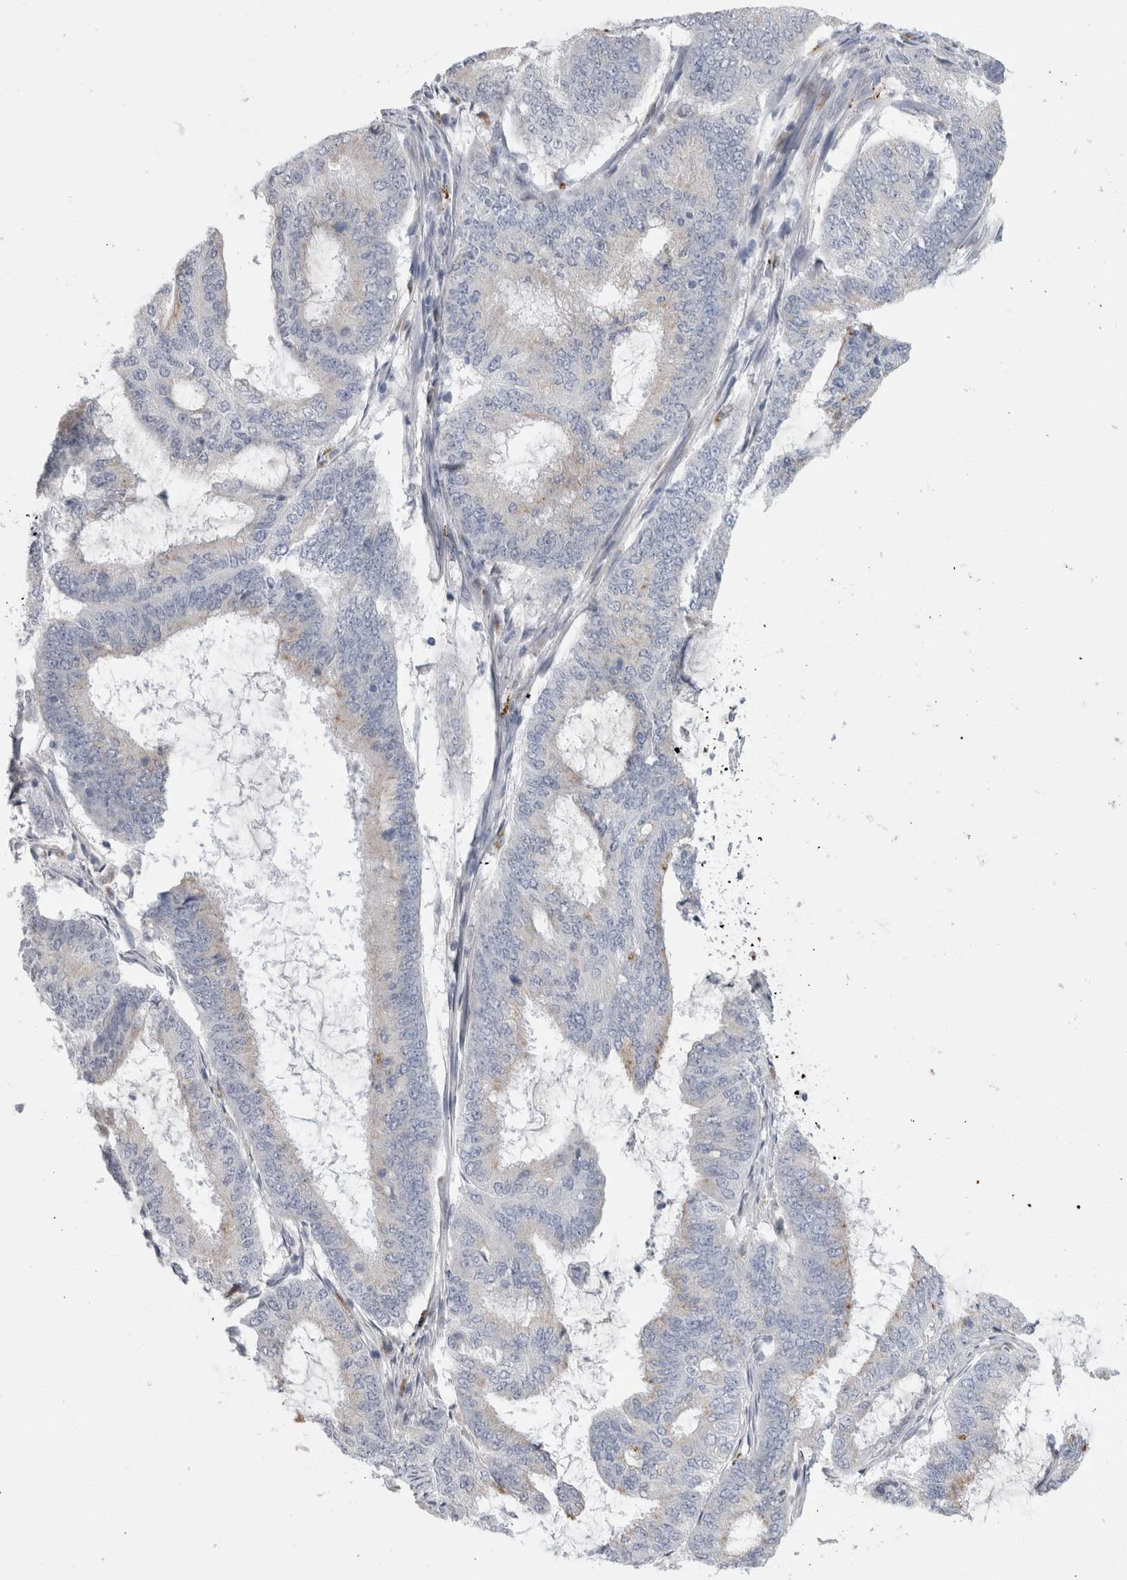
{"staining": {"intensity": "negative", "quantity": "none", "location": "none"}, "tissue": "endometrial cancer", "cell_type": "Tumor cells", "image_type": "cancer", "snomed": [{"axis": "morphology", "description": "Adenocarcinoma, NOS"}, {"axis": "topography", "description": "Endometrium"}], "caption": "Immunohistochemistry of endometrial adenocarcinoma shows no positivity in tumor cells.", "gene": "GAA", "patient": {"sex": "female", "age": 49}}